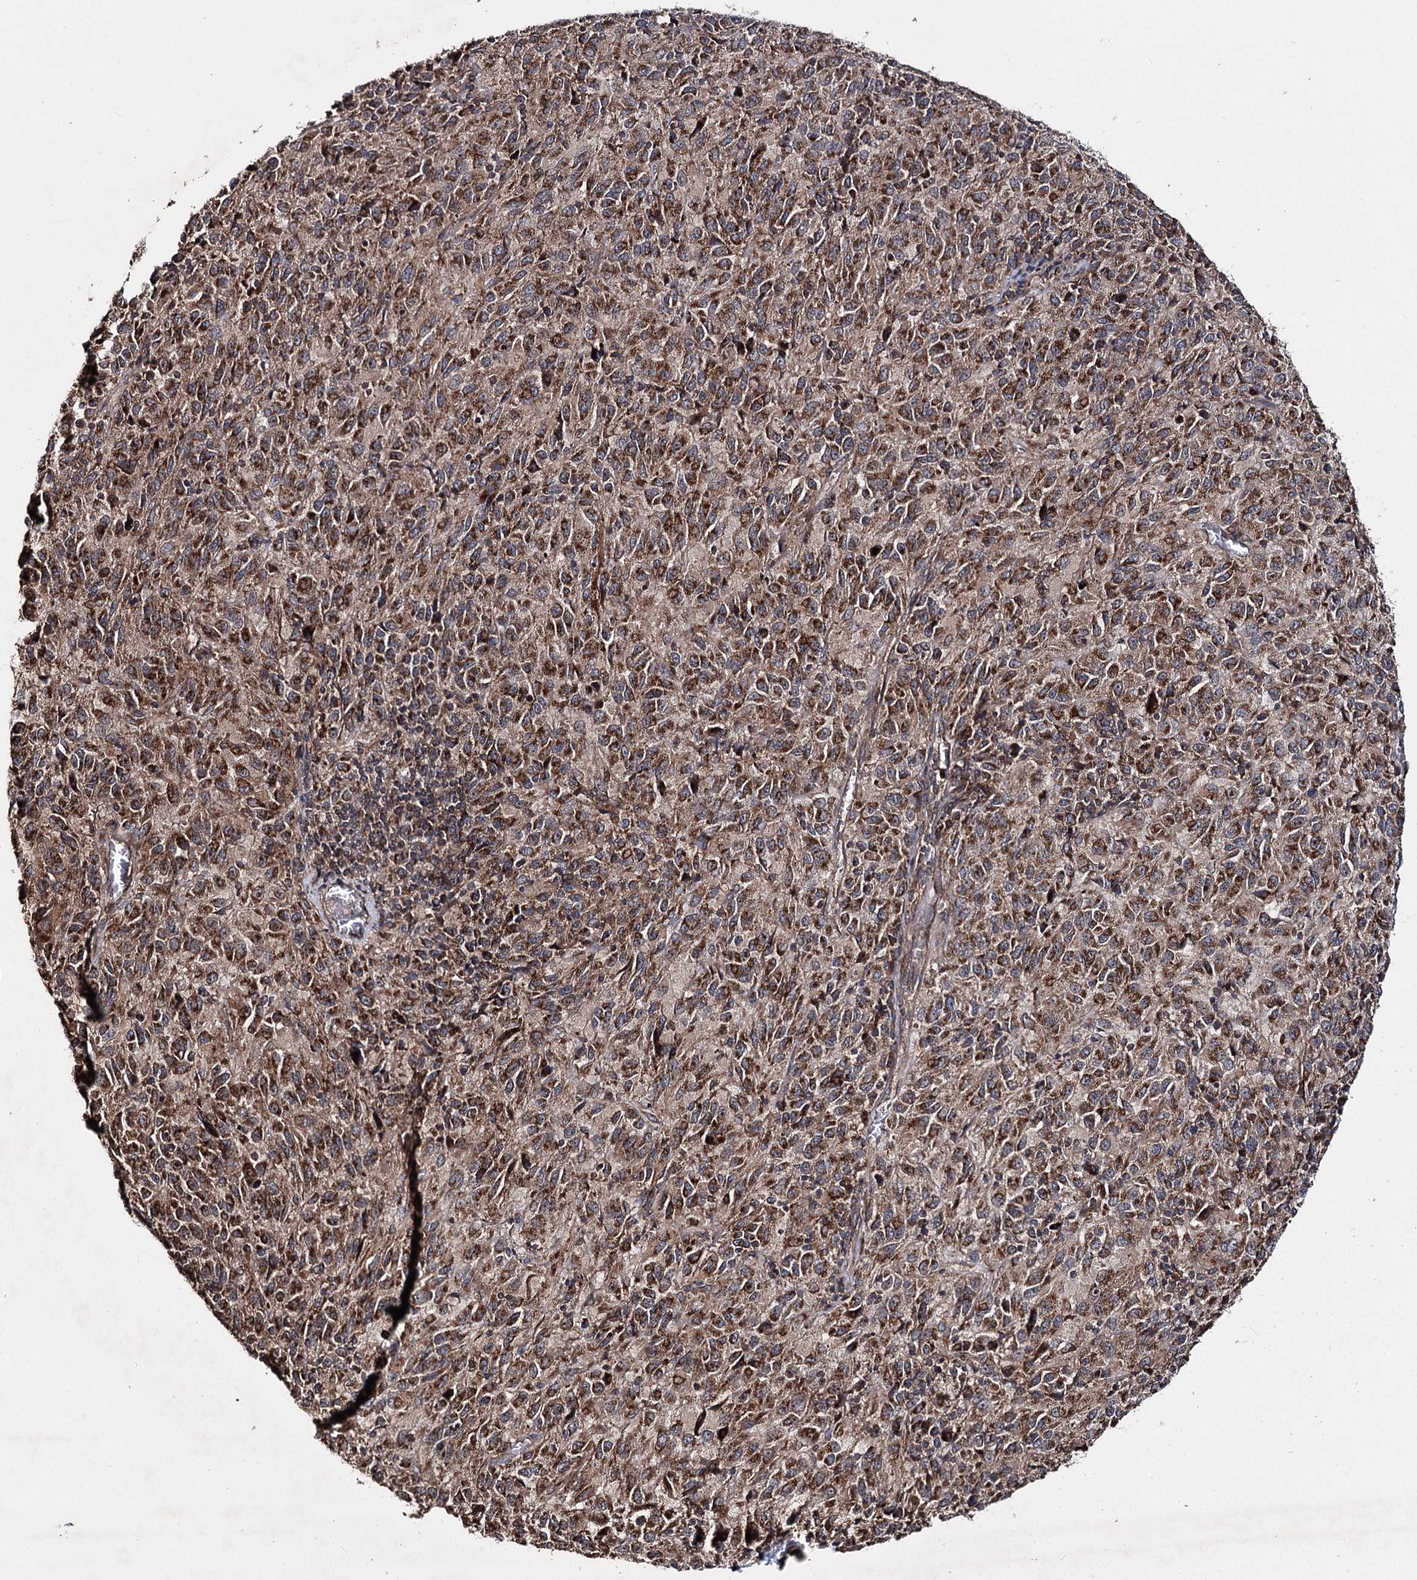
{"staining": {"intensity": "moderate", "quantity": ">75%", "location": "cytoplasmic/membranous"}, "tissue": "melanoma", "cell_type": "Tumor cells", "image_type": "cancer", "snomed": [{"axis": "morphology", "description": "Malignant melanoma, Metastatic site"}, {"axis": "topography", "description": "Lung"}], "caption": "Immunohistochemistry (IHC) of human malignant melanoma (metastatic site) demonstrates medium levels of moderate cytoplasmic/membranous expression in about >75% of tumor cells.", "gene": "MINDY3", "patient": {"sex": "male", "age": 64}}